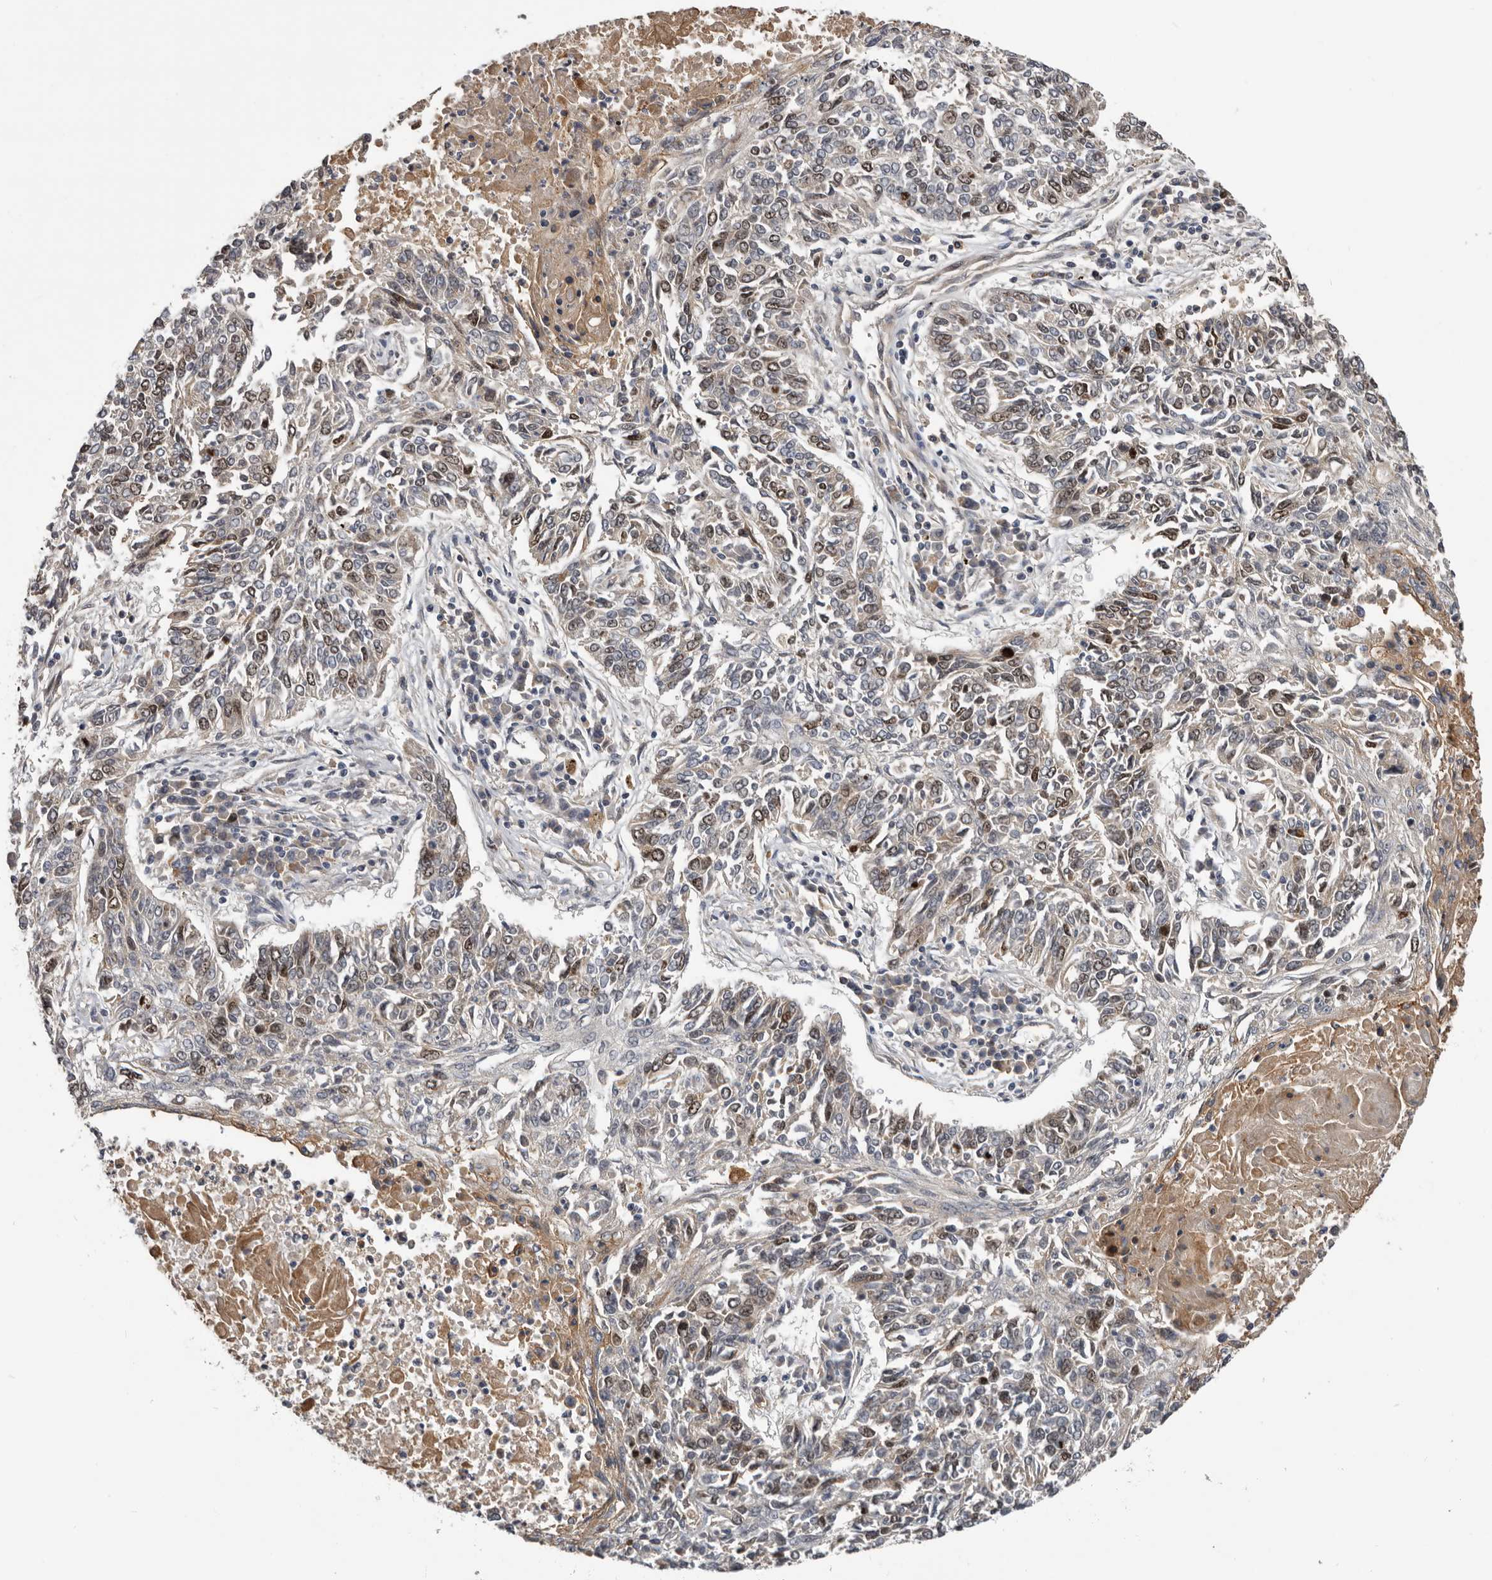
{"staining": {"intensity": "moderate", "quantity": ">75%", "location": "nuclear"}, "tissue": "lung cancer", "cell_type": "Tumor cells", "image_type": "cancer", "snomed": [{"axis": "morphology", "description": "Normal tissue, NOS"}, {"axis": "morphology", "description": "Squamous cell carcinoma, NOS"}, {"axis": "topography", "description": "Cartilage tissue"}, {"axis": "topography", "description": "Bronchus"}, {"axis": "topography", "description": "Lung"}], "caption": "Immunohistochemical staining of human lung cancer (squamous cell carcinoma) demonstrates medium levels of moderate nuclear protein staining in approximately >75% of tumor cells.", "gene": "CDCA8", "patient": {"sex": "female", "age": 49}}